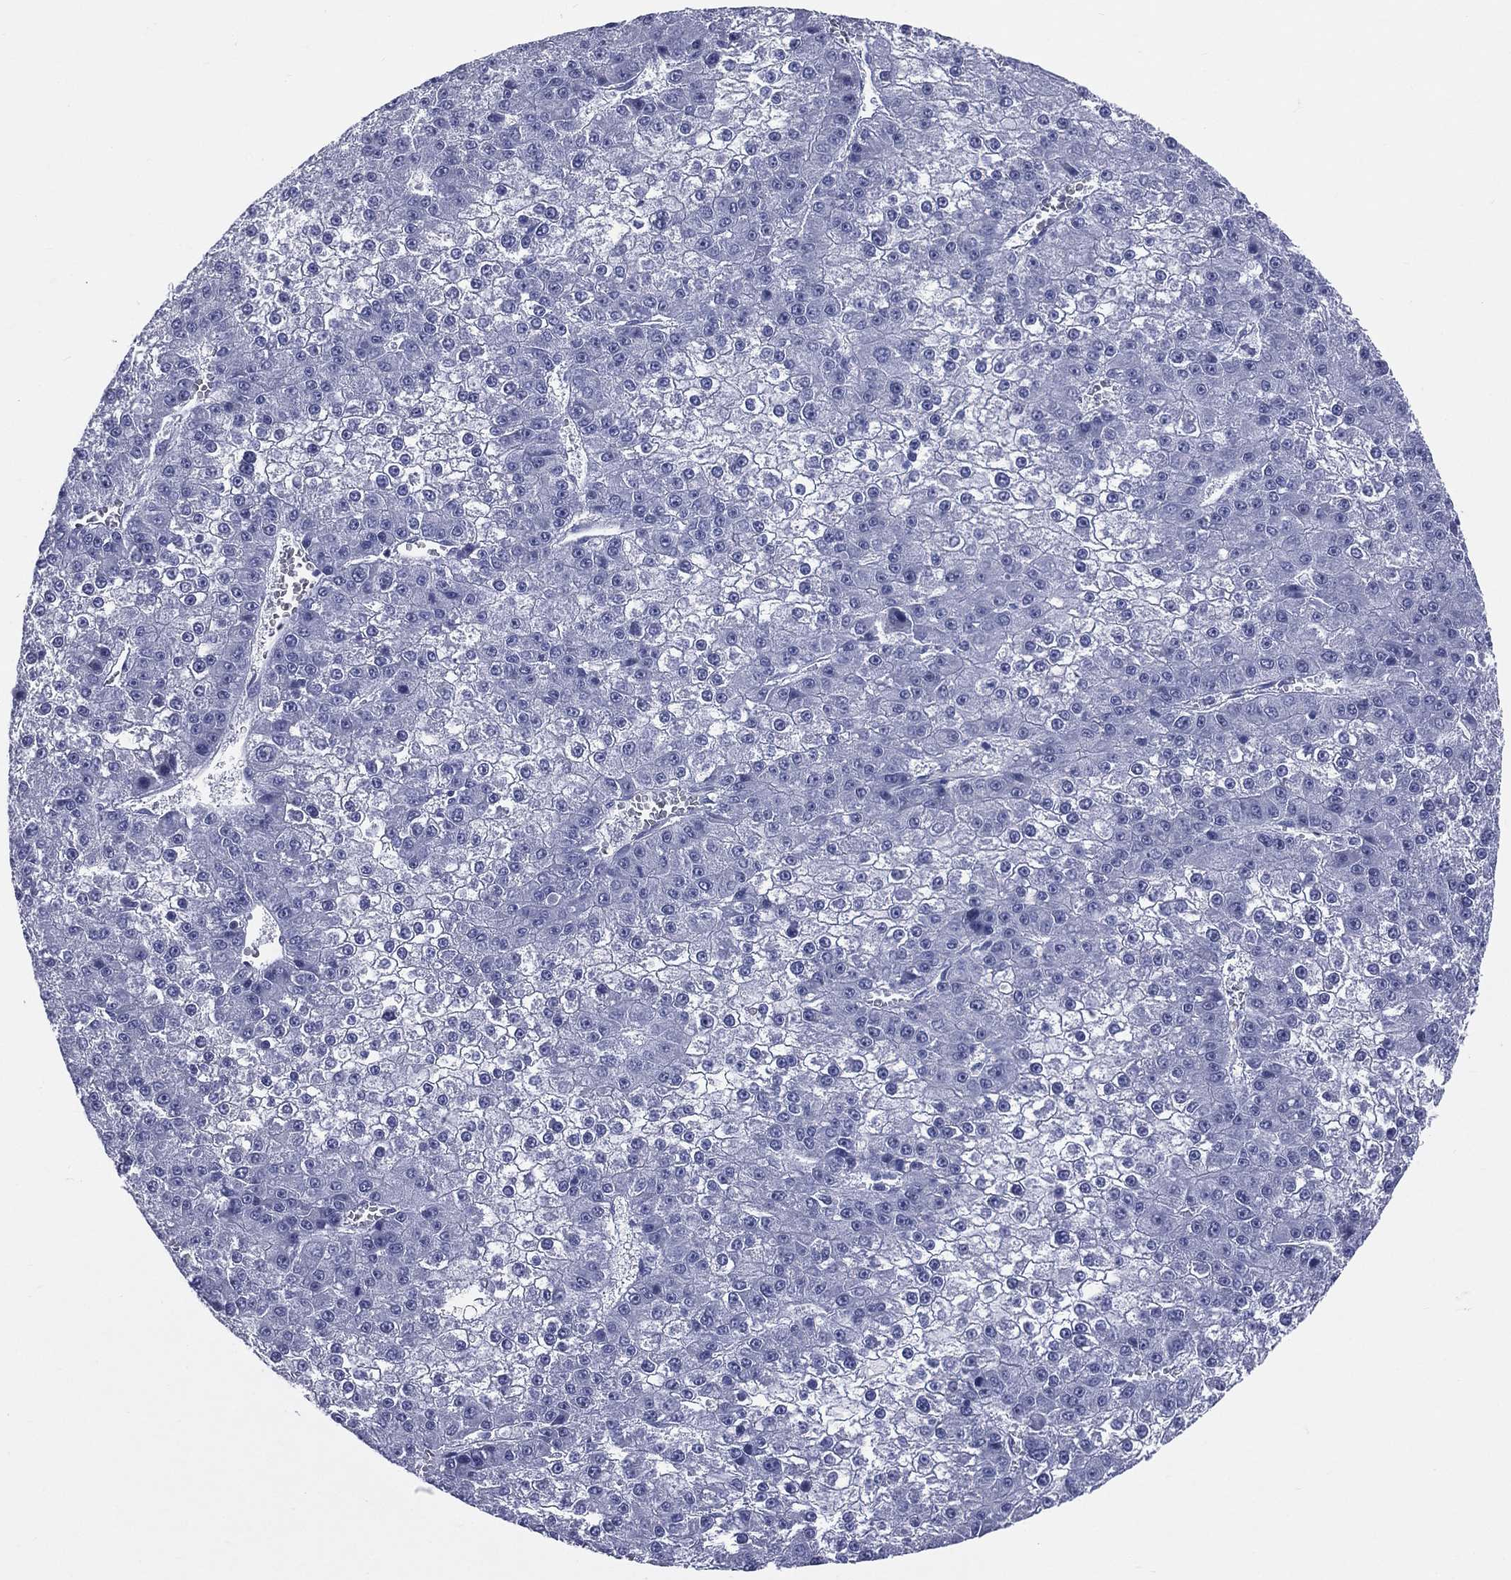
{"staining": {"intensity": "negative", "quantity": "none", "location": "none"}, "tissue": "liver cancer", "cell_type": "Tumor cells", "image_type": "cancer", "snomed": [{"axis": "morphology", "description": "Carcinoma, Hepatocellular, NOS"}, {"axis": "topography", "description": "Liver"}], "caption": "Human liver cancer (hepatocellular carcinoma) stained for a protein using immunohistochemistry (IHC) displays no positivity in tumor cells.", "gene": "CYLC1", "patient": {"sex": "female", "age": 73}}